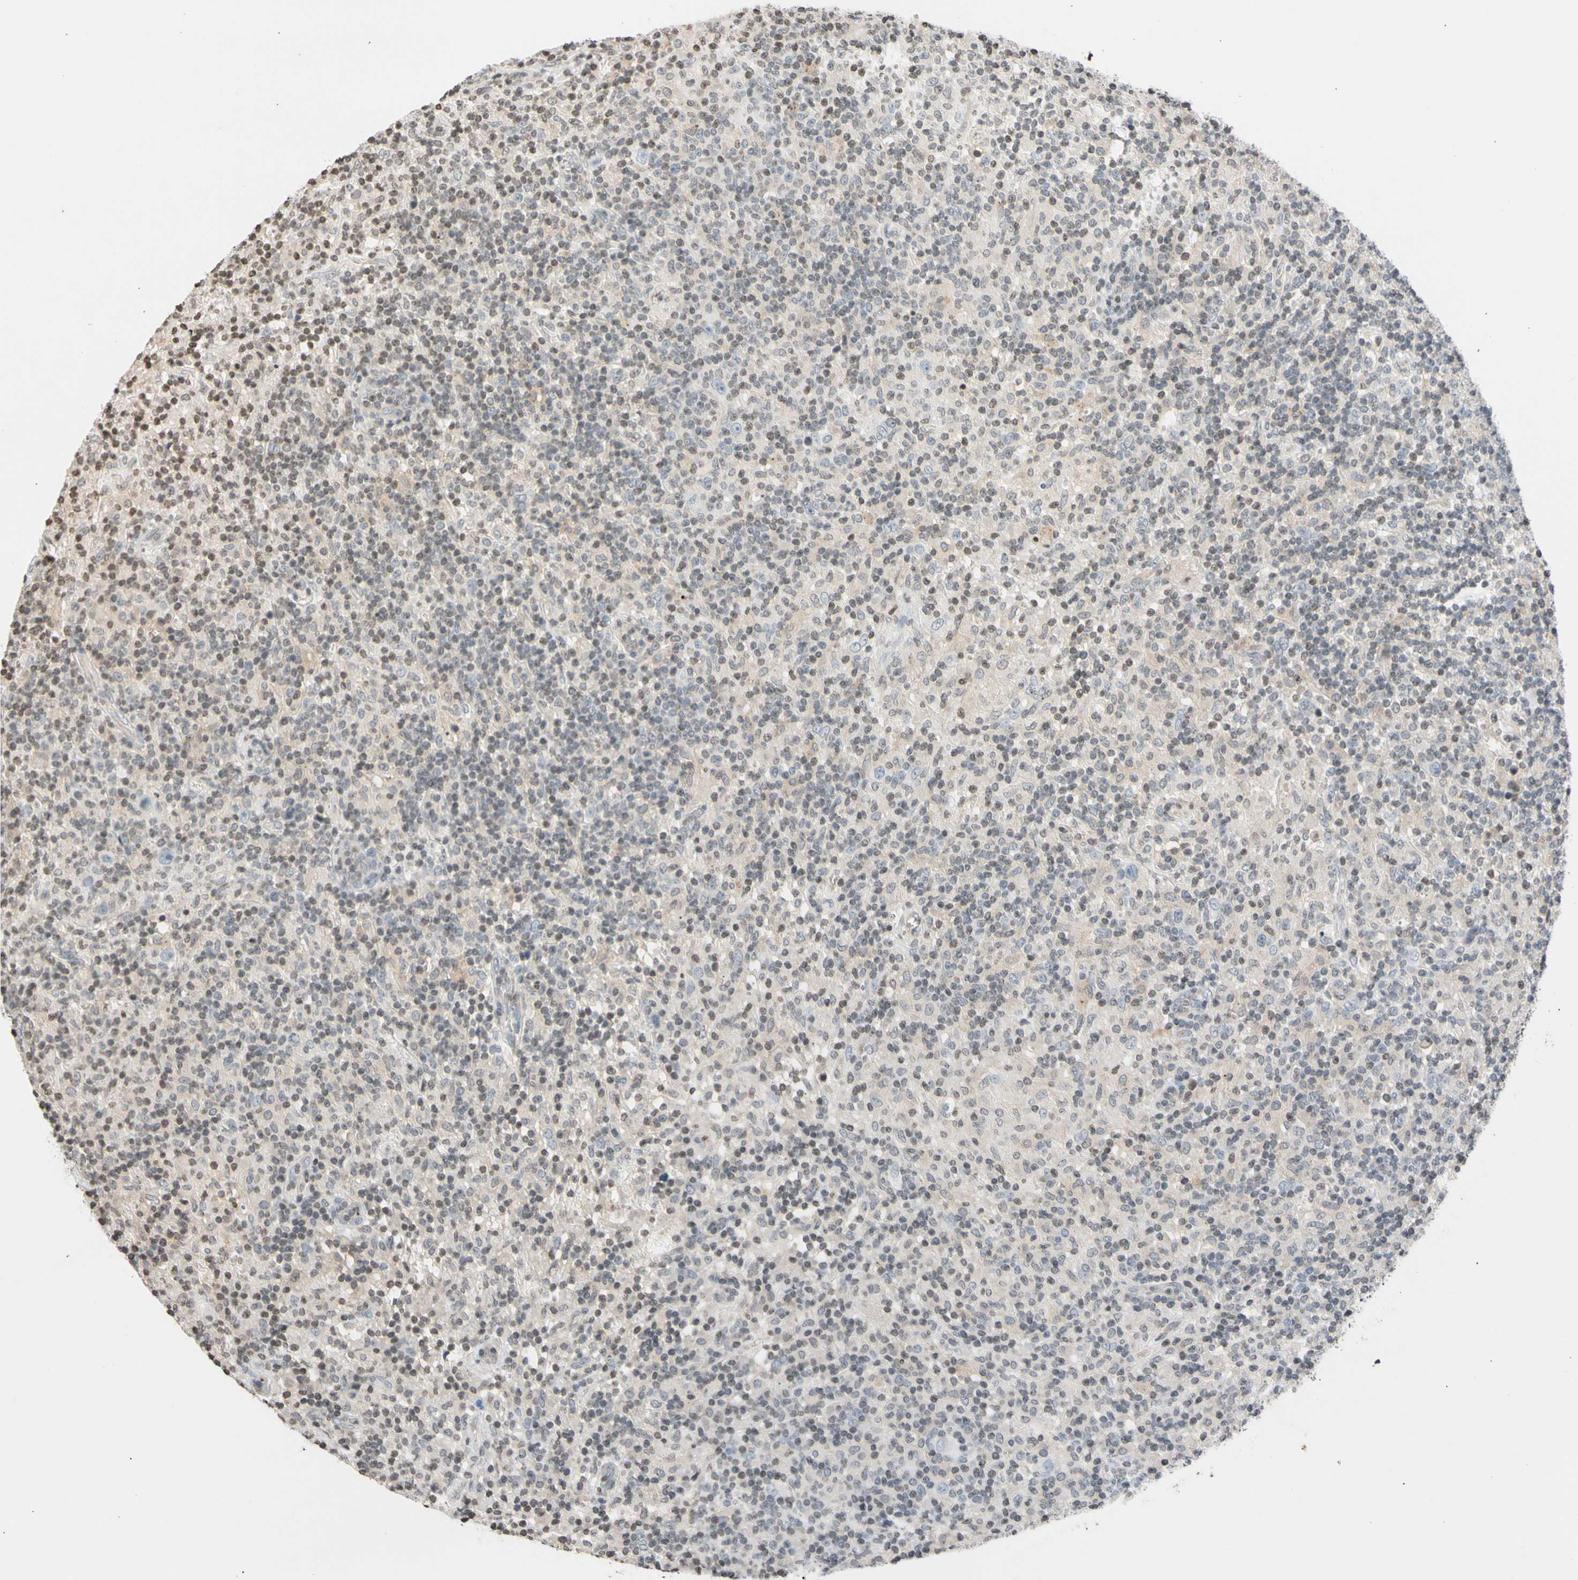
{"staining": {"intensity": "negative", "quantity": "none", "location": "none"}, "tissue": "lymphoma", "cell_type": "Tumor cells", "image_type": "cancer", "snomed": [{"axis": "morphology", "description": "Hodgkin's disease, NOS"}, {"axis": "topography", "description": "Lymph node"}], "caption": "High power microscopy histopathology image of an immunohistochemistry photomicrograph of Hodgkin's disease, revealing no significant positivity in tumor cells.", "gene": "GPX4", "patient": {"sex": "male", "age": 70}}